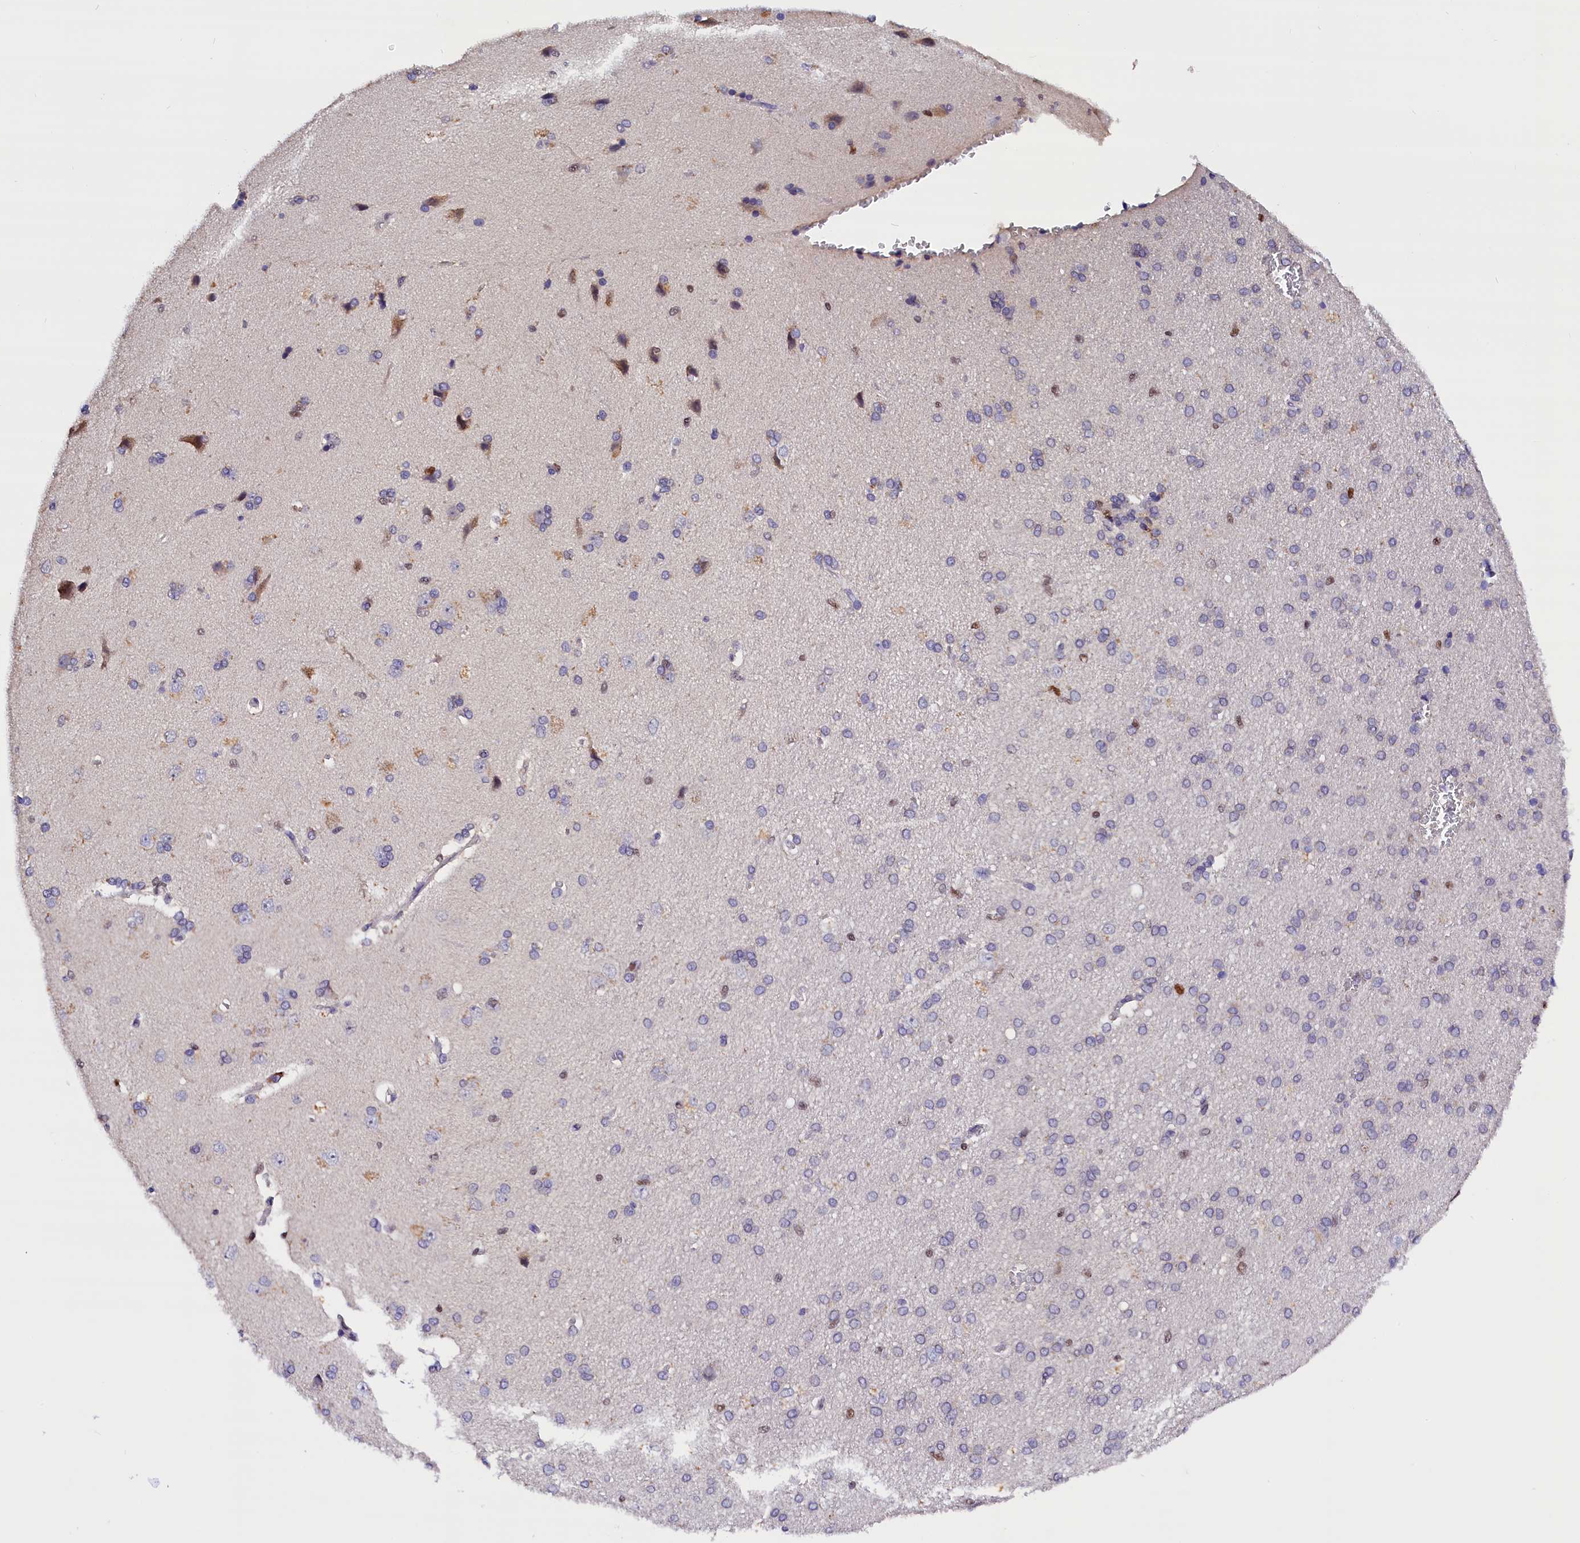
{"staining": {"intensity": "negative", "quantity": "none", "location": "none"}, "tissue": "cerebral cortex", "cell_type": "Endothelial cells", "image_type": "normal", "snomed": [{"axis": "morphology", "description": "Normal tissue, NOS"}, {"axis": "topography", "description": "Cerebral cortex"}], "caption": "High magnification brightfield microscopy of normal cerebral cortex stained with DAB (3,3'-diaminobenzidine) (brown) and counterstained with hematoxylin (blue): endothelial cells show no significant staining. (DAB immunohistochemistry with hematoxylin counter stain).", "gene": "BTBD9", "patient": {"sex": "male", "age": 62}}